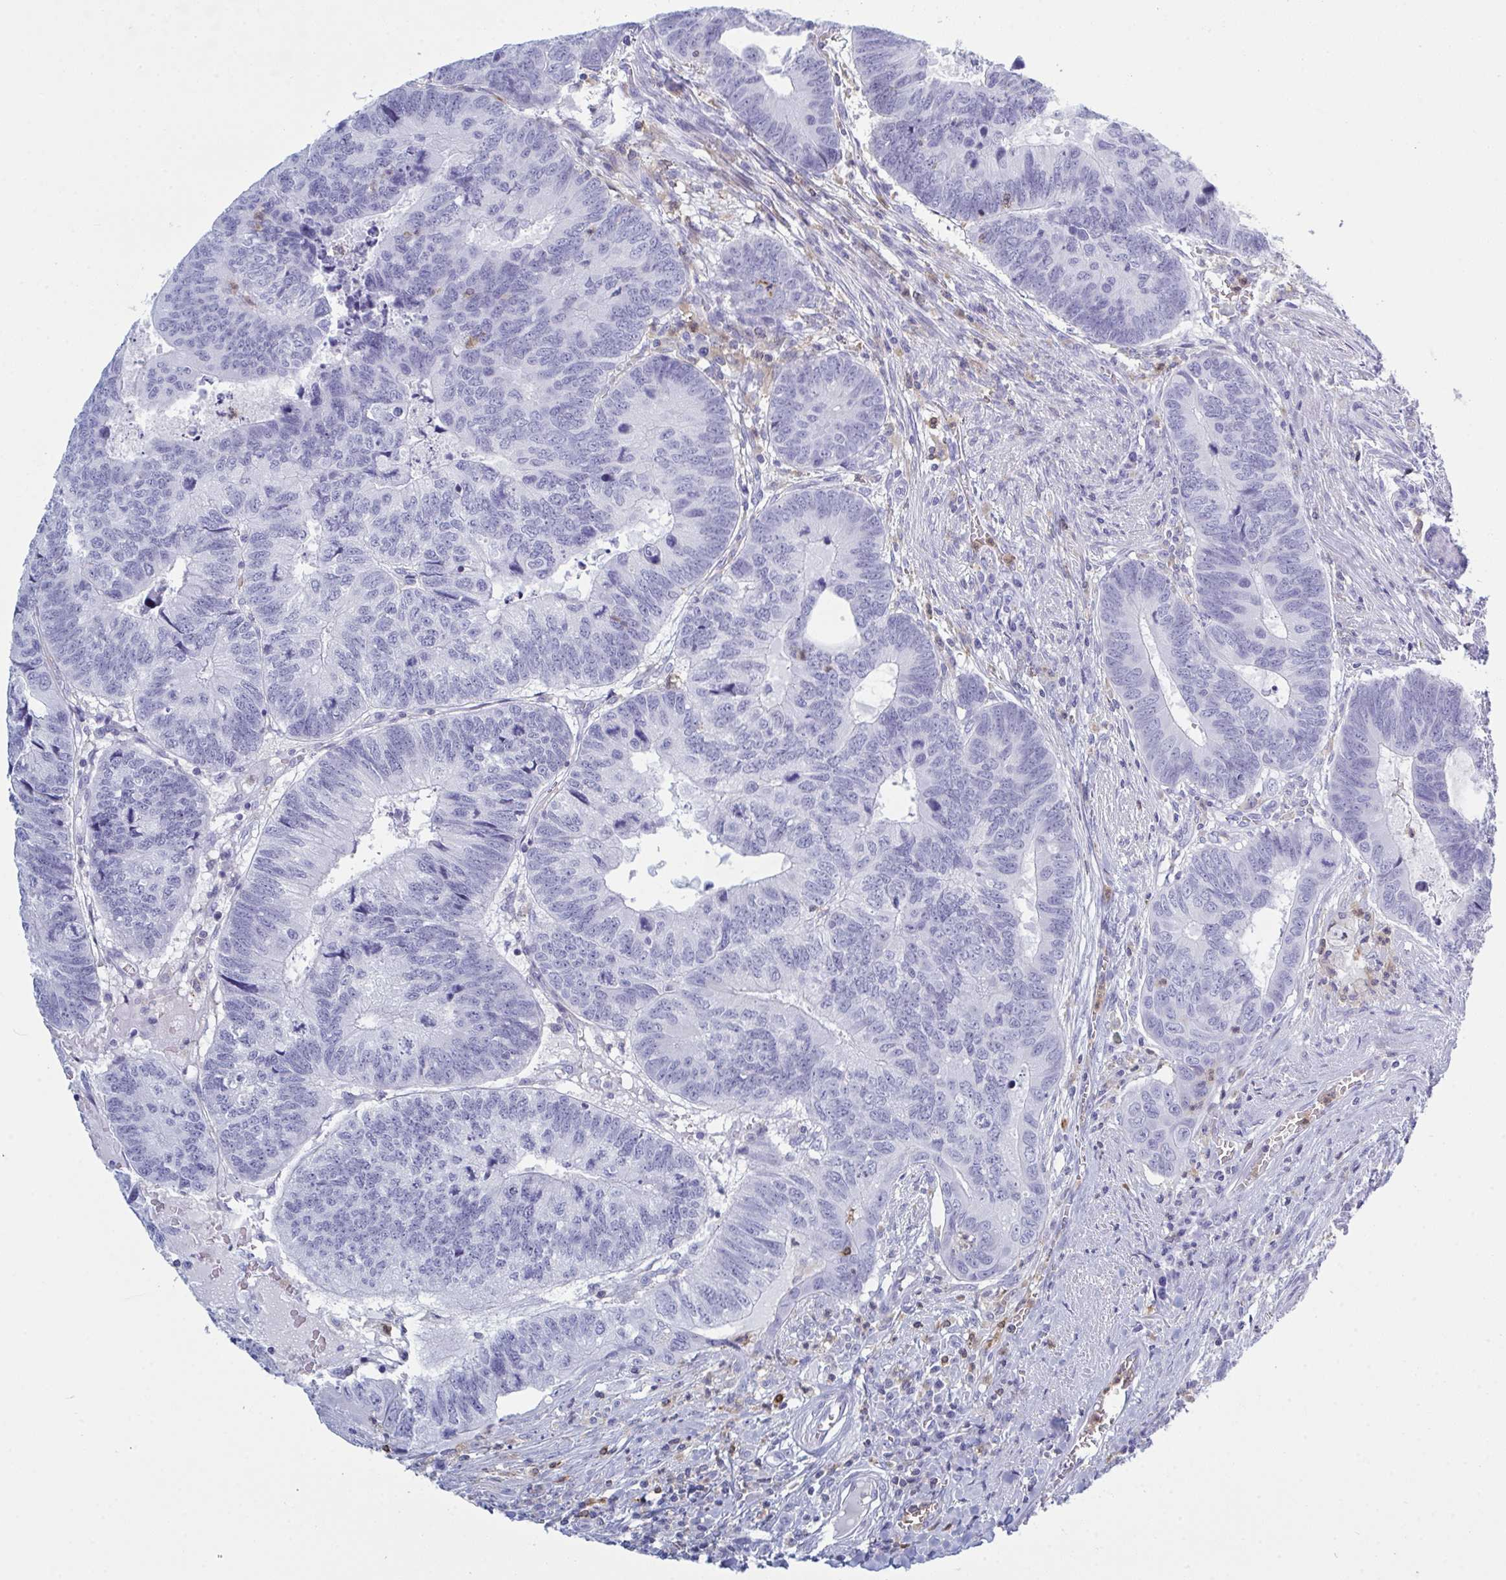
{"staining": {"intensity": "negative", "quantity": "none", "location": "none"}, "tissue": "colorectal cancer", "cell_type": "Tumor cells", "image_type": "cancer", "snomed": [{"axis": "morphology", "description": "Adenocarcinoma, NOS"}, {"axis": "topography", "description": "Colon"}], "caption": "An immunohistochemistry (IHC) micrograph of colorectal adenocarcinoma is shown. There is no staining in tumor cells of colorectal adenocarcinoma.", "gene": "MYO1F", "patient": {"sex": "male", "age": 62}}